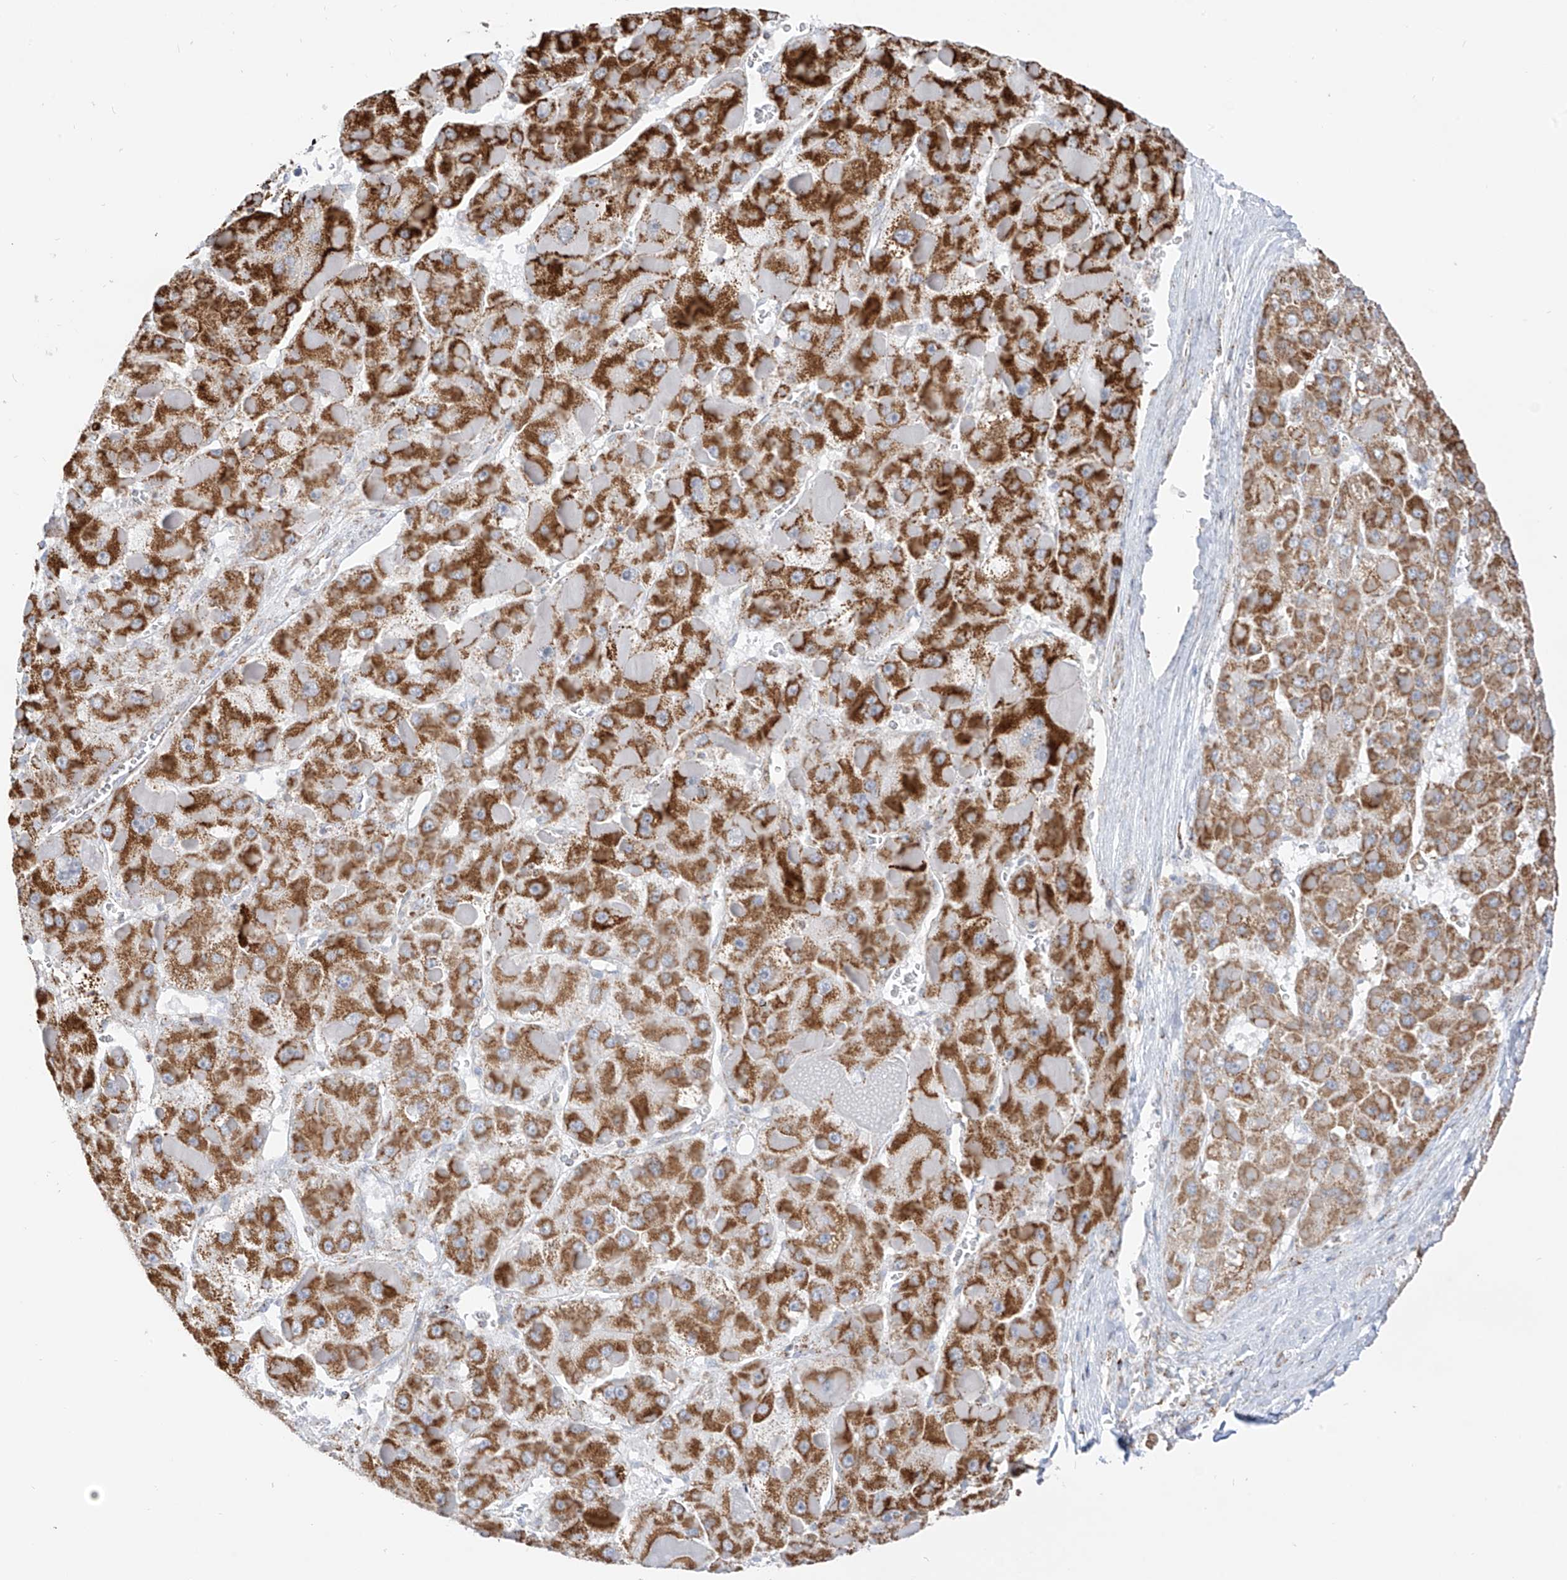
{"staining": {"intensity": "moderate", "quantity": ">75%", "location": "cytoplasmic/membranous"}, "tissue": "liver cancer", "cell_type": "Tumor cells", "image_type": "cancer", "snomed": [{"axis": "morphology", "description": "Carcinoma, Hepatocellular, NOS"}, {"axis": "topography", "description": "Liver"}], "caption": "Immunohistochemical staining of liver hepatocellular carcinoma demonstrates medium levels of moderate cytoplasmic/membranous protein staining in about >75% of tumor cells.", "gene": "ETHE1", "patient": {"sex": "female", "age": 73}}